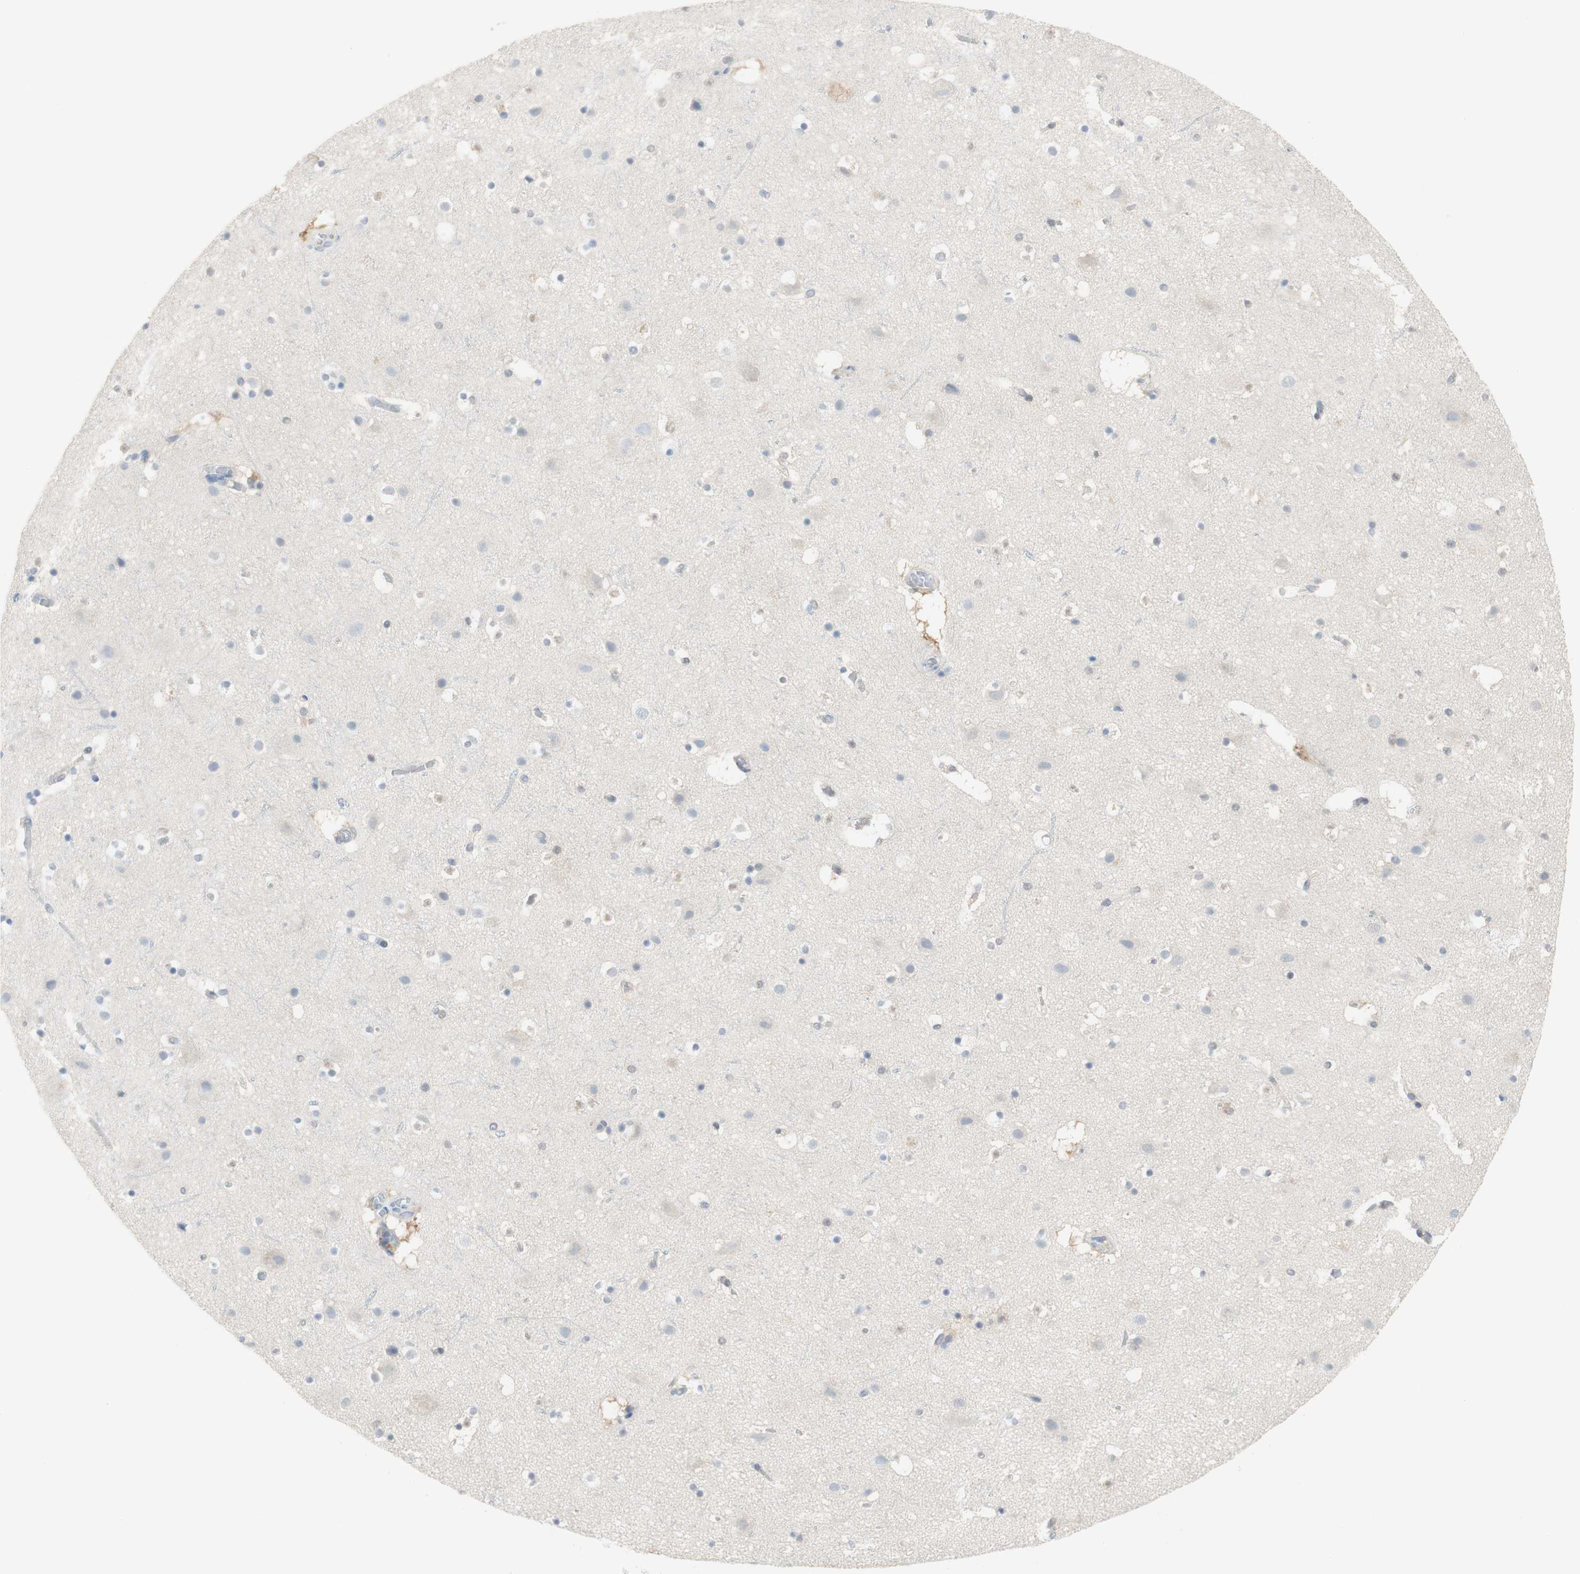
{"staining": {"intensity": "negative", "quantity": "none", "location": "none"}, "tissue": "cerebral cortex", "cell_type": "Endothelial cells", "image_type": "normal", "snomed": [{"axis": "morphology", "description": "Normal tissue, NOS"}, {"axis": "topography", "description": "Cerebral cortex"}], "caption": "Immunohistochemistry of unremarkable human cerebral cortex reveals no positivity in endothelial cells.", "gene": "SELENBP1", "patient": {"sex": "male", "age": 45}}